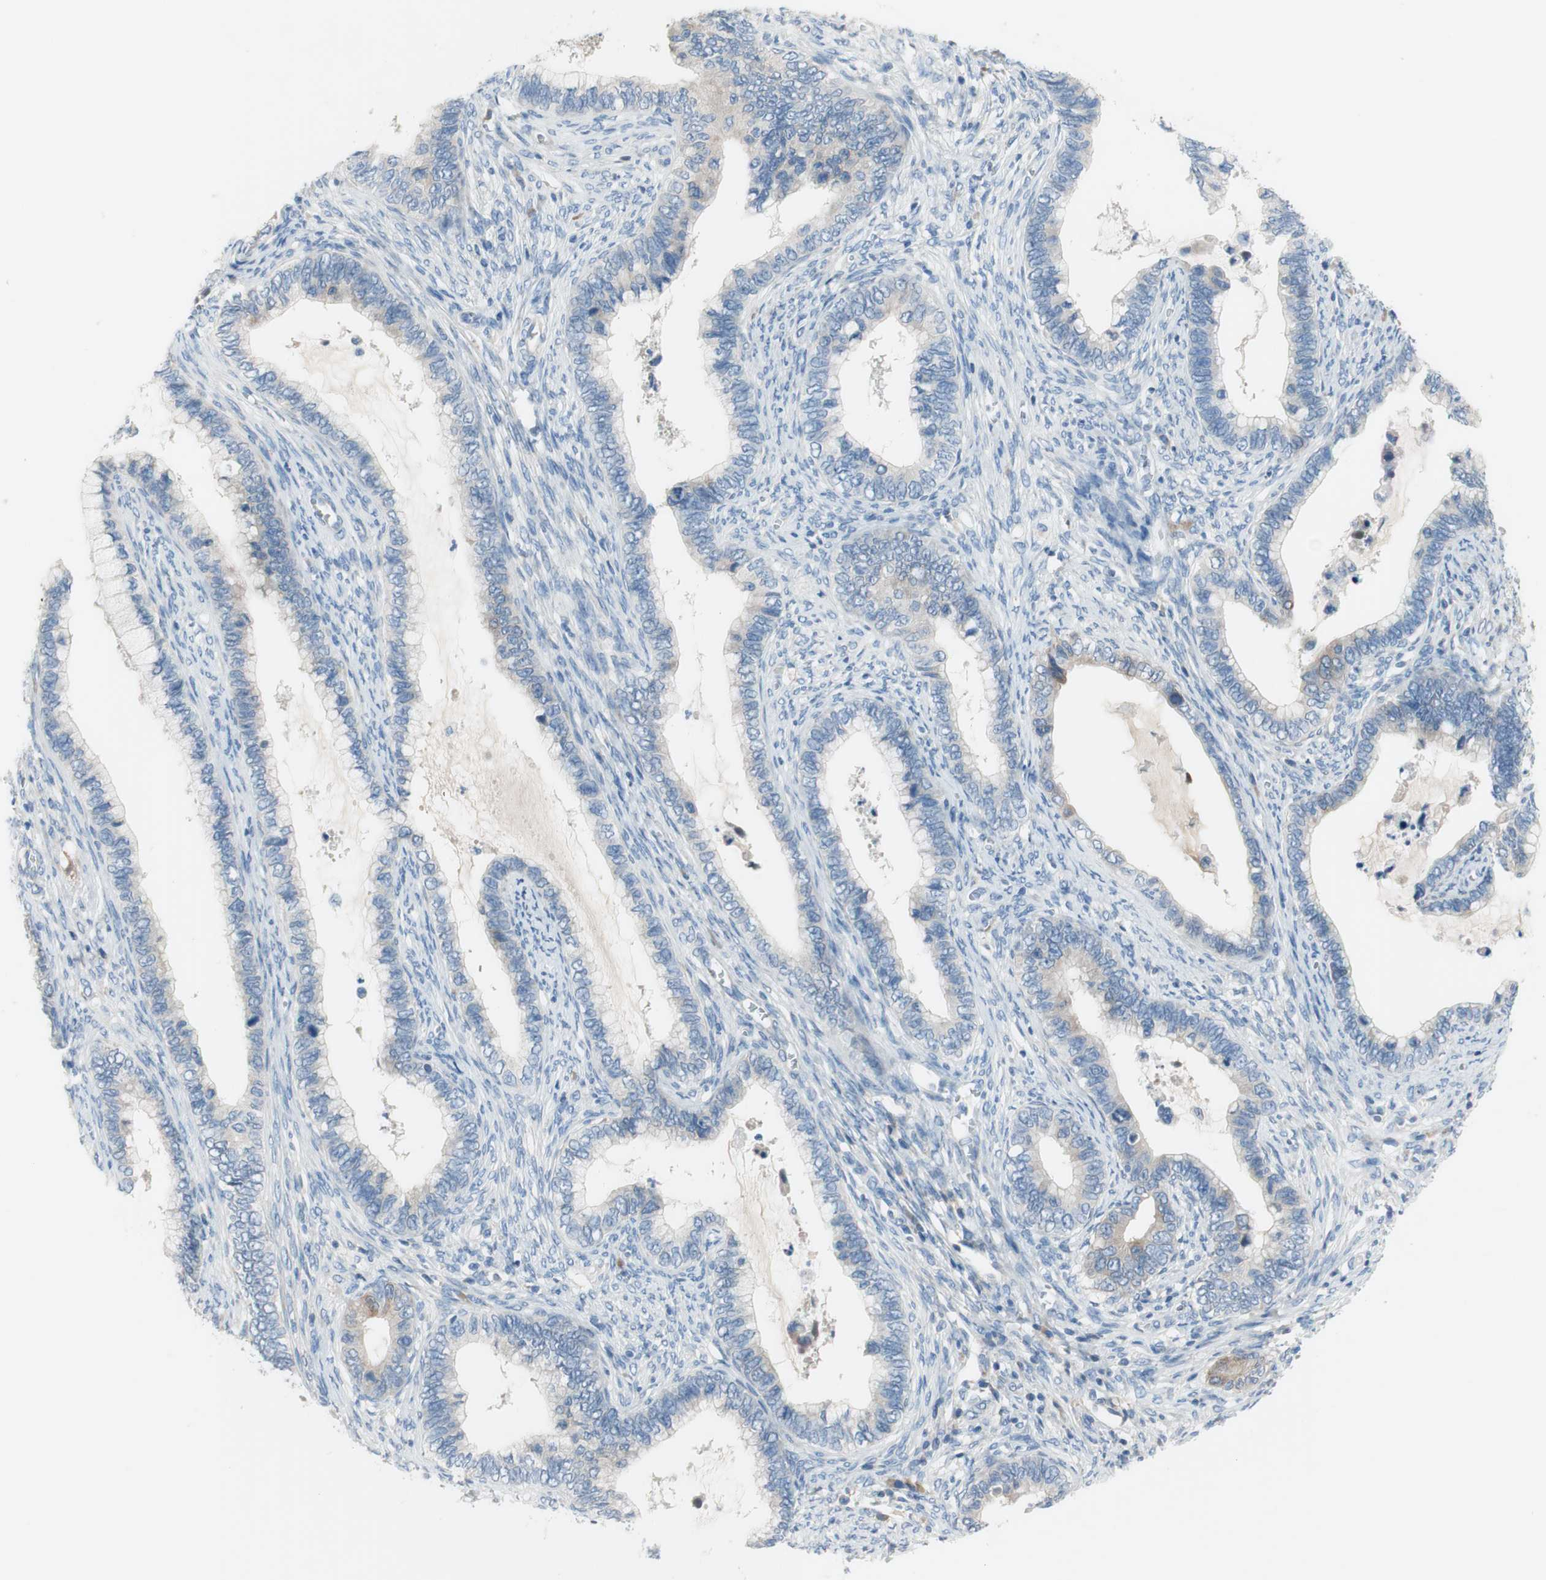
{"staining": {"intensity": "weak", "quantity": "<25%", "location": "cytoplasmic/membranous"}, "tissue": "cervical cancer", "cell_type": "Tumor cells", "image_type": "cancer", "snomed": [{"axis": "morphology", "description": "Adenocarcinoma, NOS"}, {"axis": "topography", "description": "Cervix"}], "caption": "The histopathology image demonstrates no staining of tumor cells in cervical adenocarcinoma.", "gene": "FDFT1", "patient": {"sex": "female", "age": 44}}